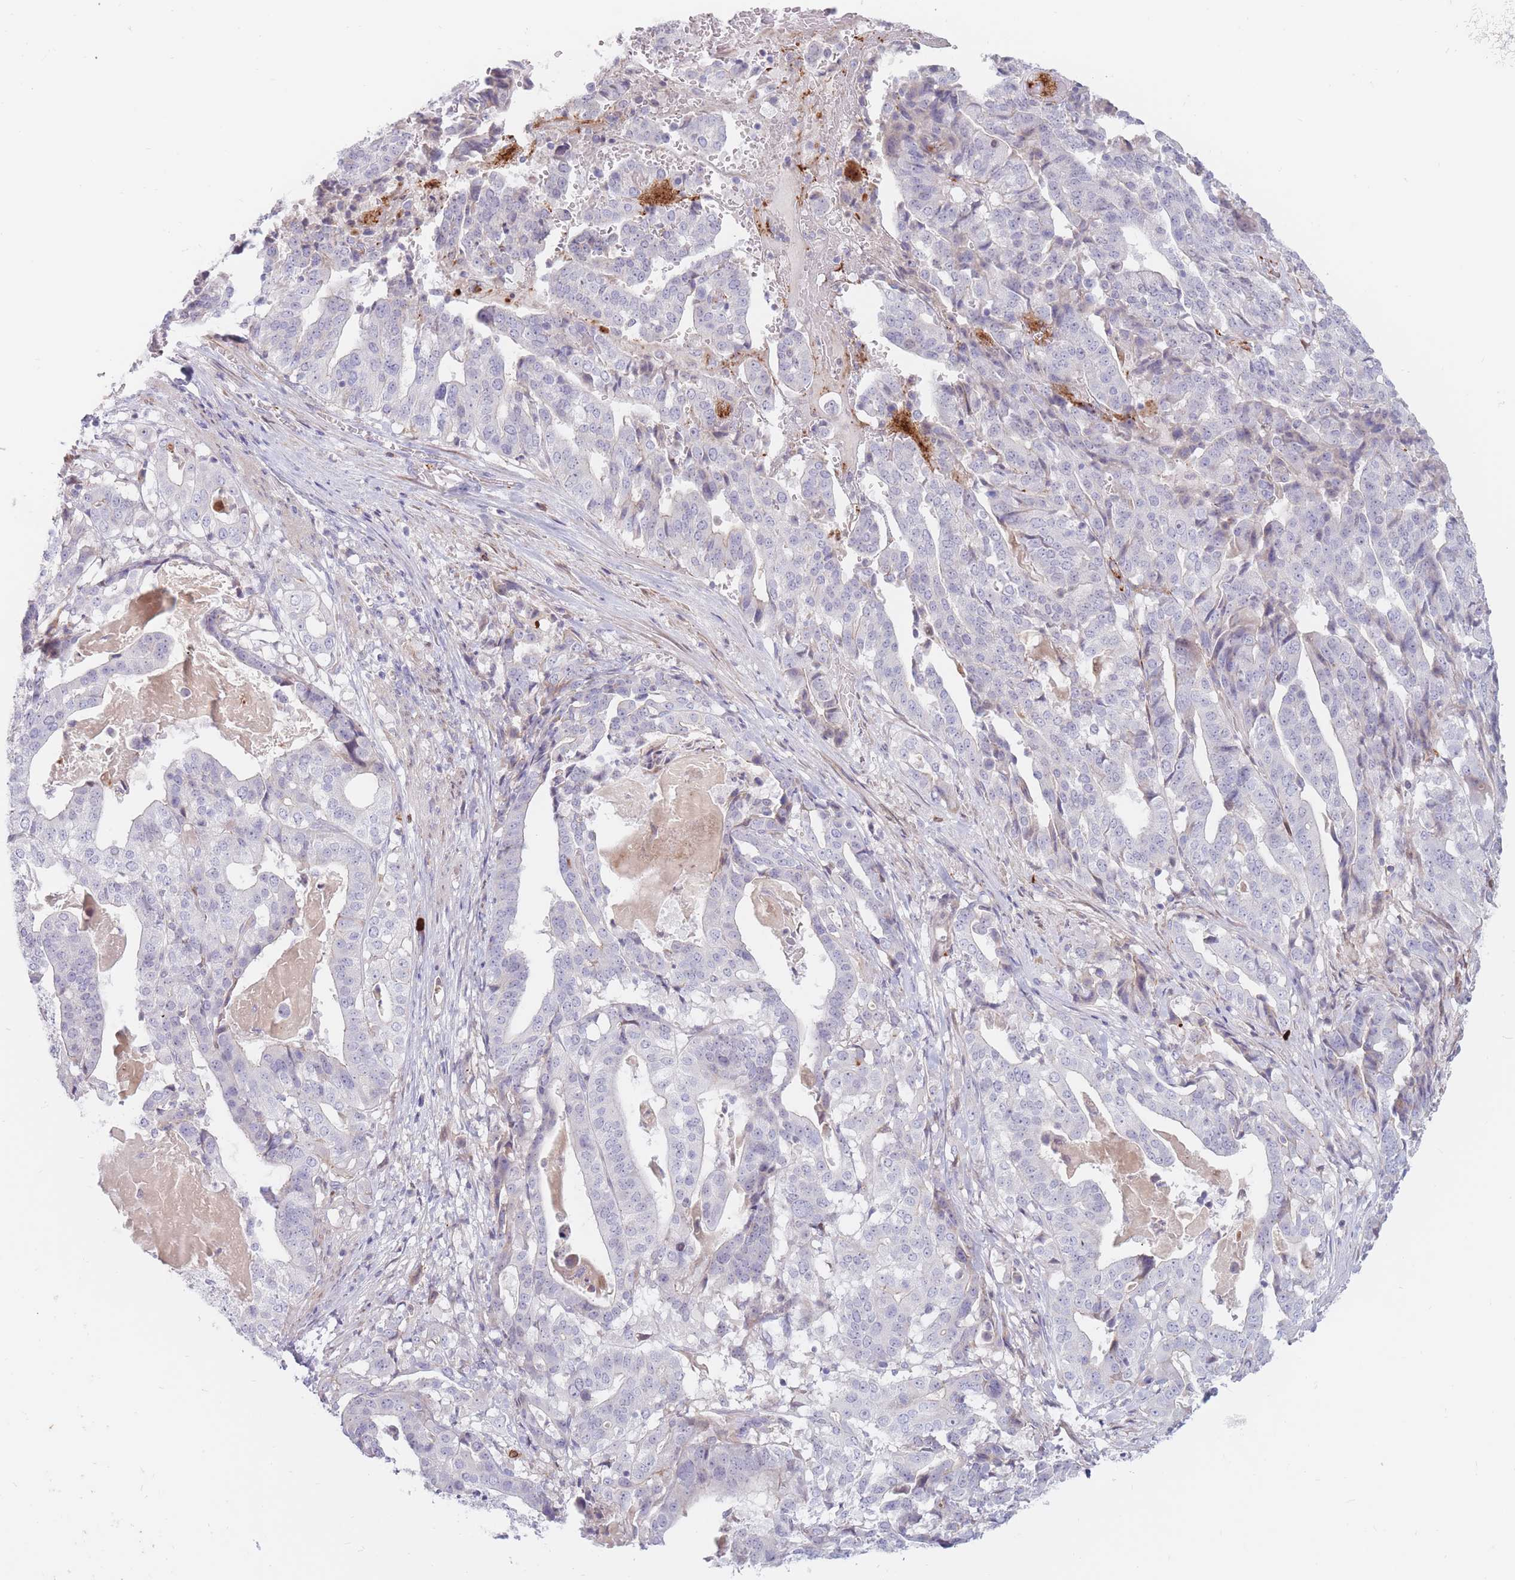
{"staining": {"intensity": "negative", "quantity": "none", "location": "none"}, "tissue": "stomach cancer", "cell_type": "Tumor cells", "image_type": "cancer", "snomed": [{"axis": "morphology", "description": "Adenocarcinoma, NOS"}, {"axis": "topography", "description": "Stomach"}], "caption": "IHC micrograph of human stomach cancer stained for a protein (brown), which shows no positivity in tumor cells.", "gene": "PTGDR", "patient": {"sex": "male", "age": 48}}